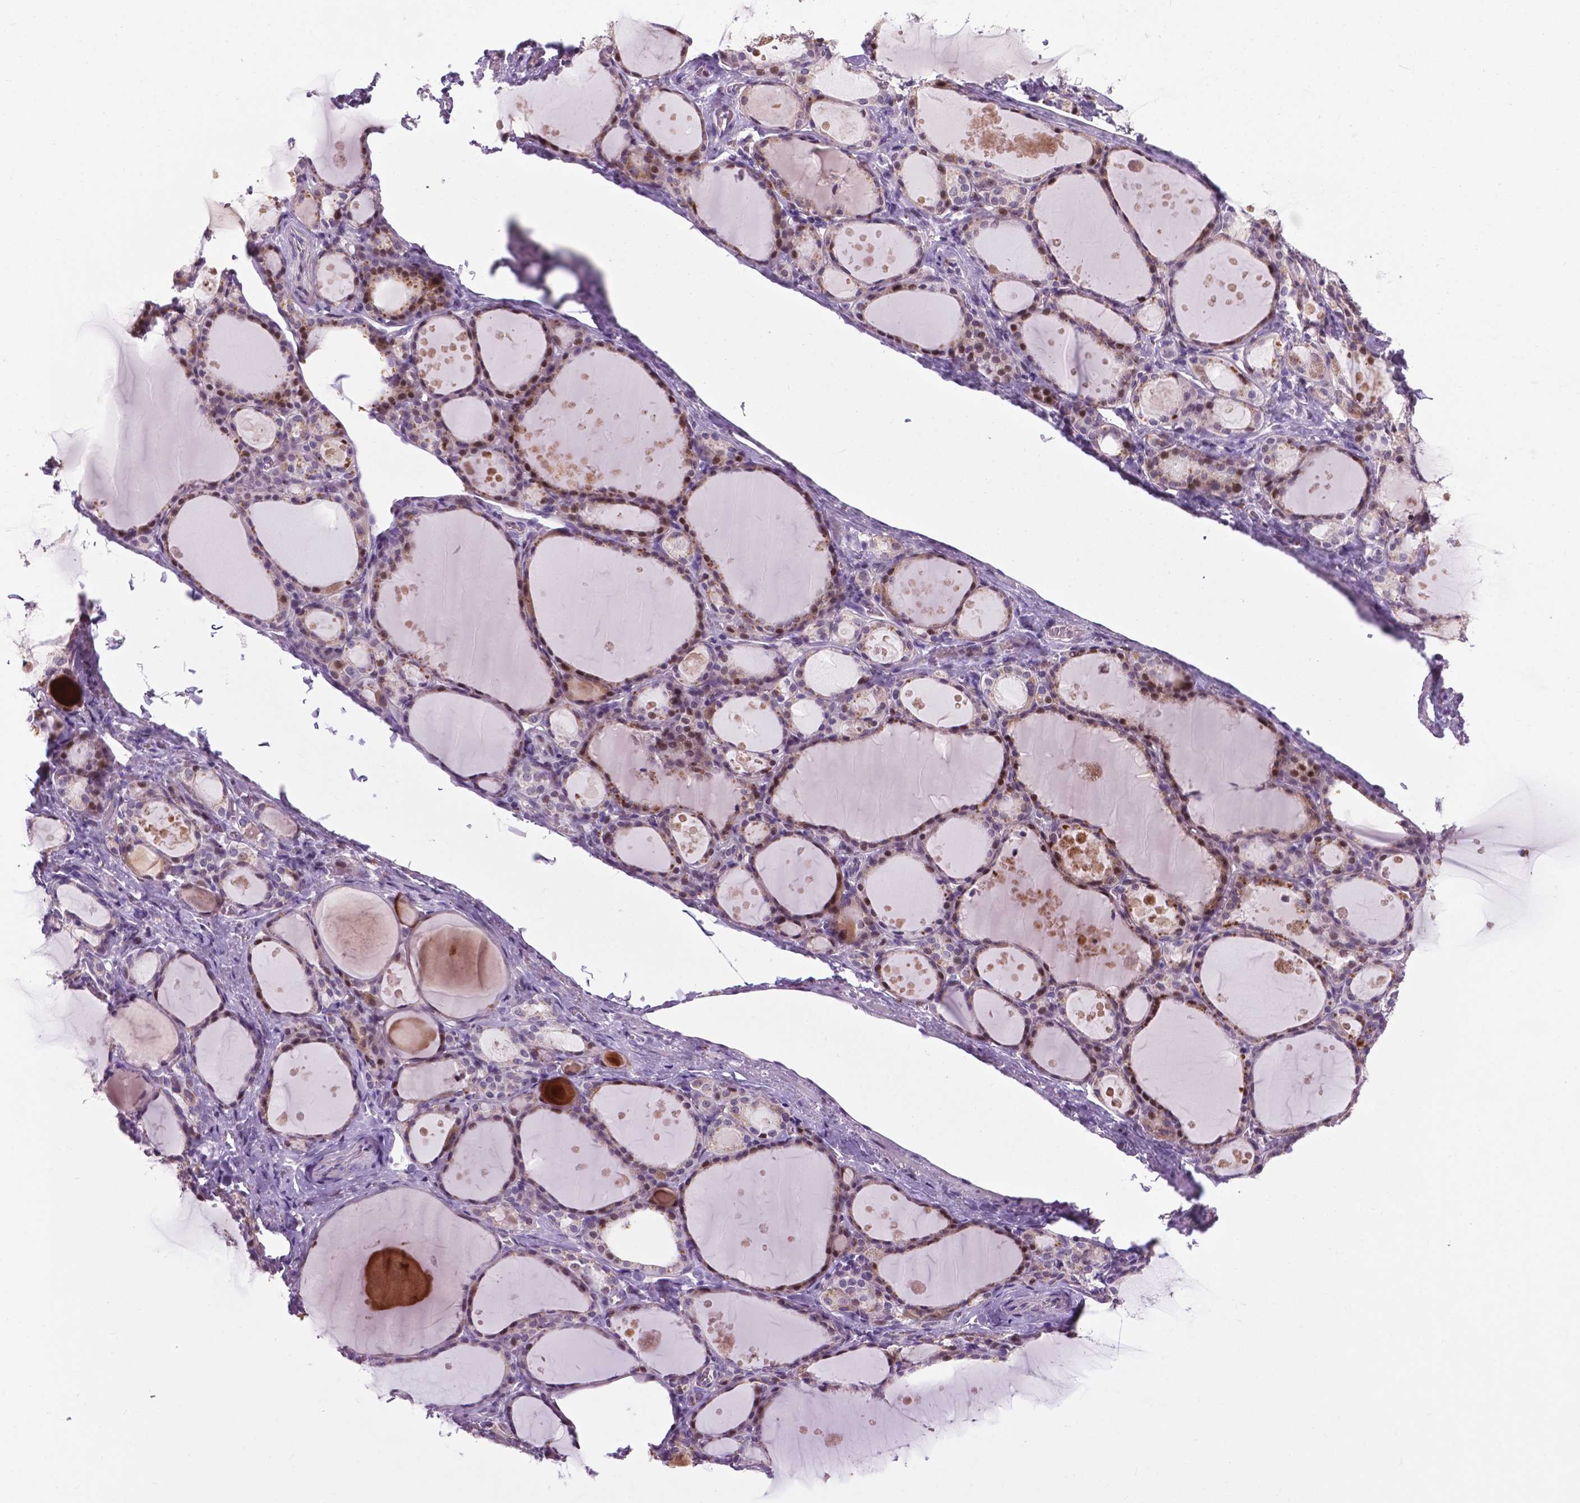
{"staining": {"intensity": "weak", "quantity": "25%-75%", "location": "cytoplasmic/membranous"}, "tissue": "thyroid gland", "cell_type": "Glandular cells", "image_type": "normal", "snomed": [{"axis": "morphology", "description": "Normal tissue, NOS"}, {"axis": "topography", "description": "Thyroid gland"}], "caption": "Protein staining exhibits weak cytoplasmic/membranous staining in about 25%-75% of glandular cells in unremarkable thyroid gland.", "gene": "SMAD2", "patient": {"sex": "male", "age": 68}}